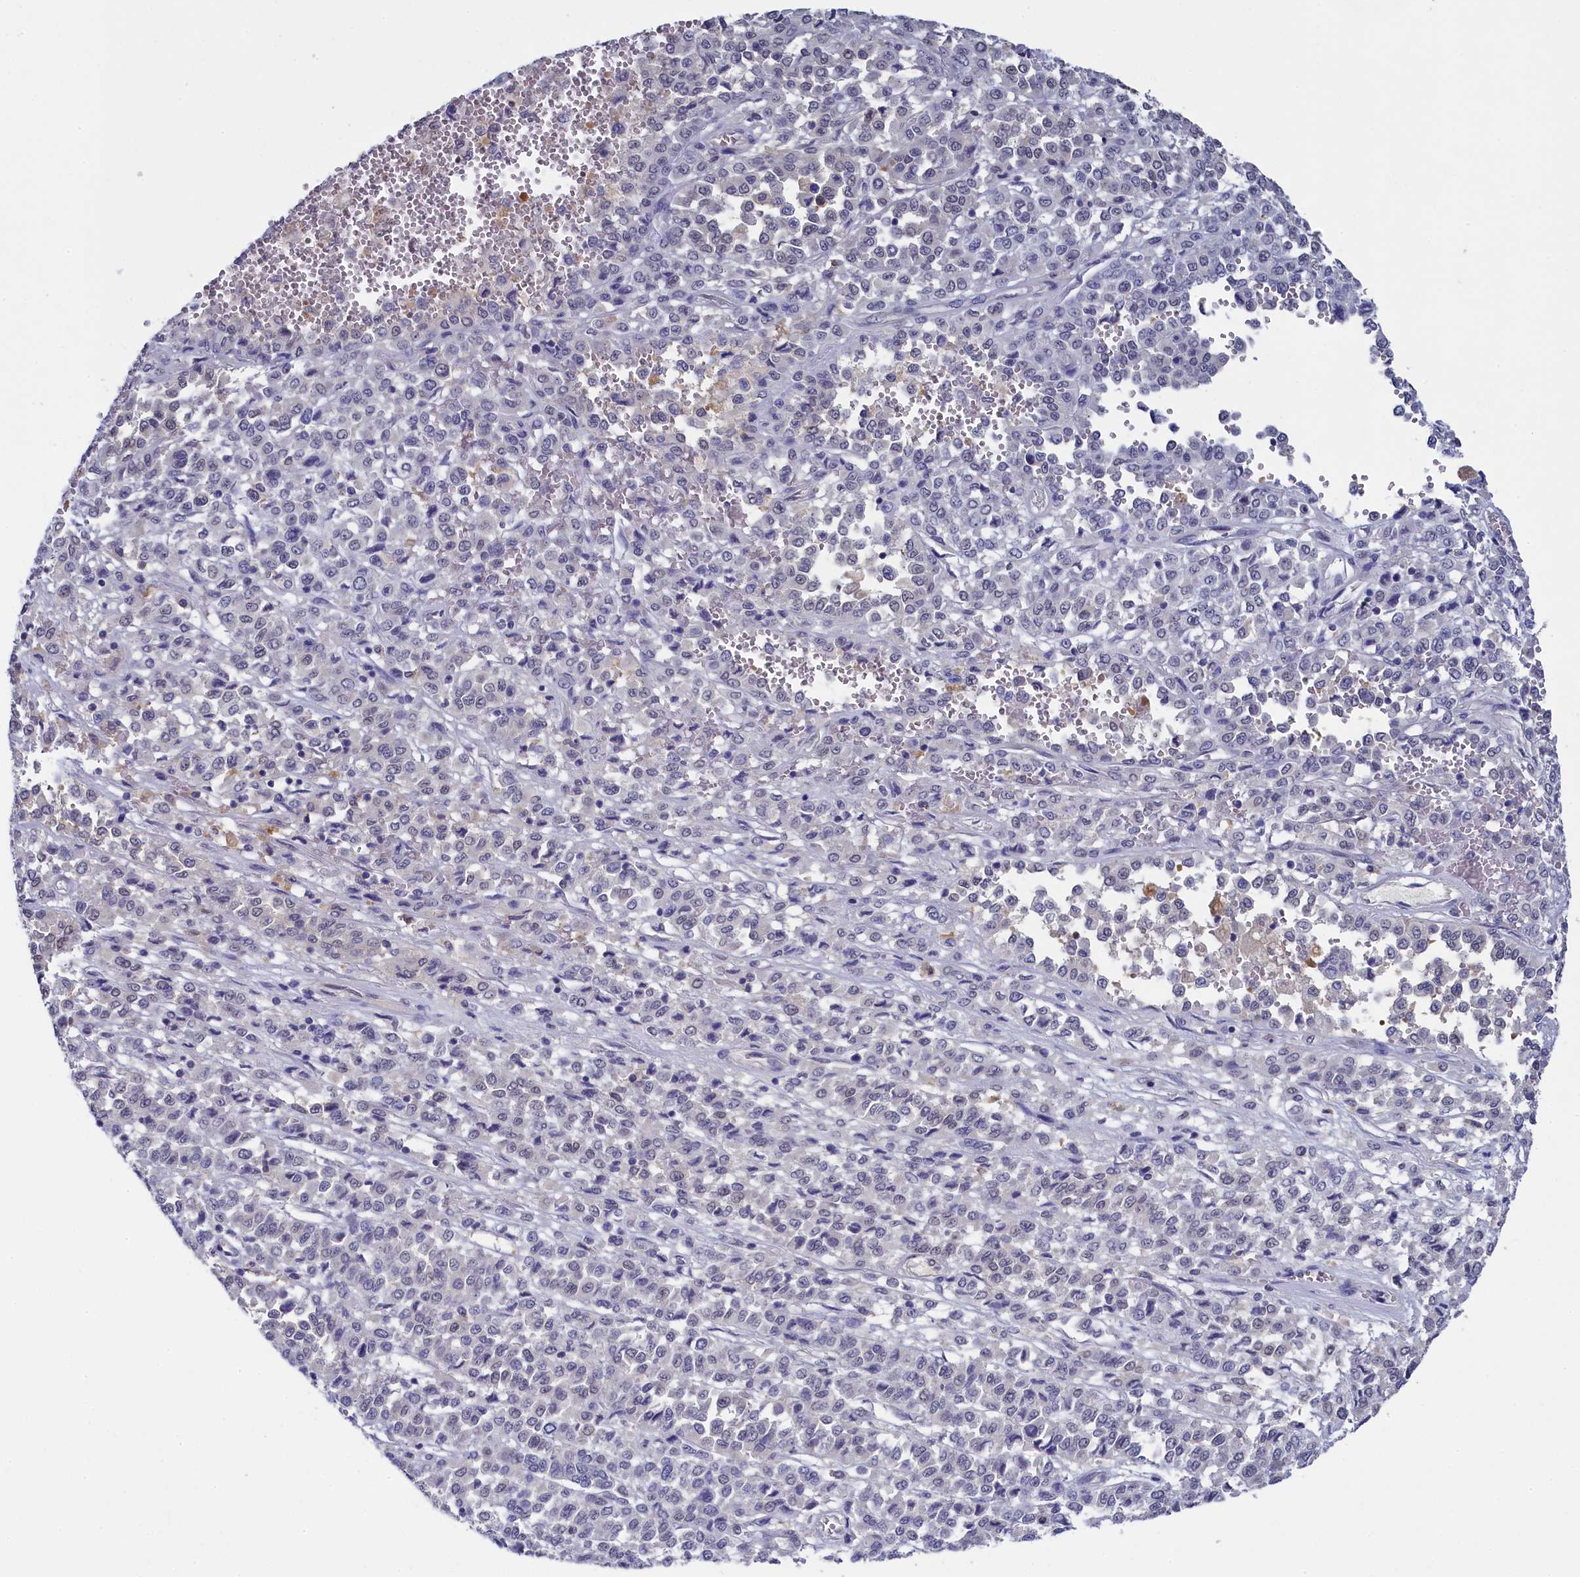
{"staining": {"intensity": "negative", "quantity": "none", "location": "none"}, "tissue": "melanoma", "cell_type": "Tumor cells", "image_type": "cancer", "snomed": [{"axis": "morphology", "description": "Malignant melanoma, Metastatic site"}, {"axis": "topography", "description": "Pancreas"}], "caption": "Tumor cells are negative for brown protein staining in malignant melanoma (metastatic site).", "gene": "C11orf54", "patient": {"sex": "female", "age": 30}}